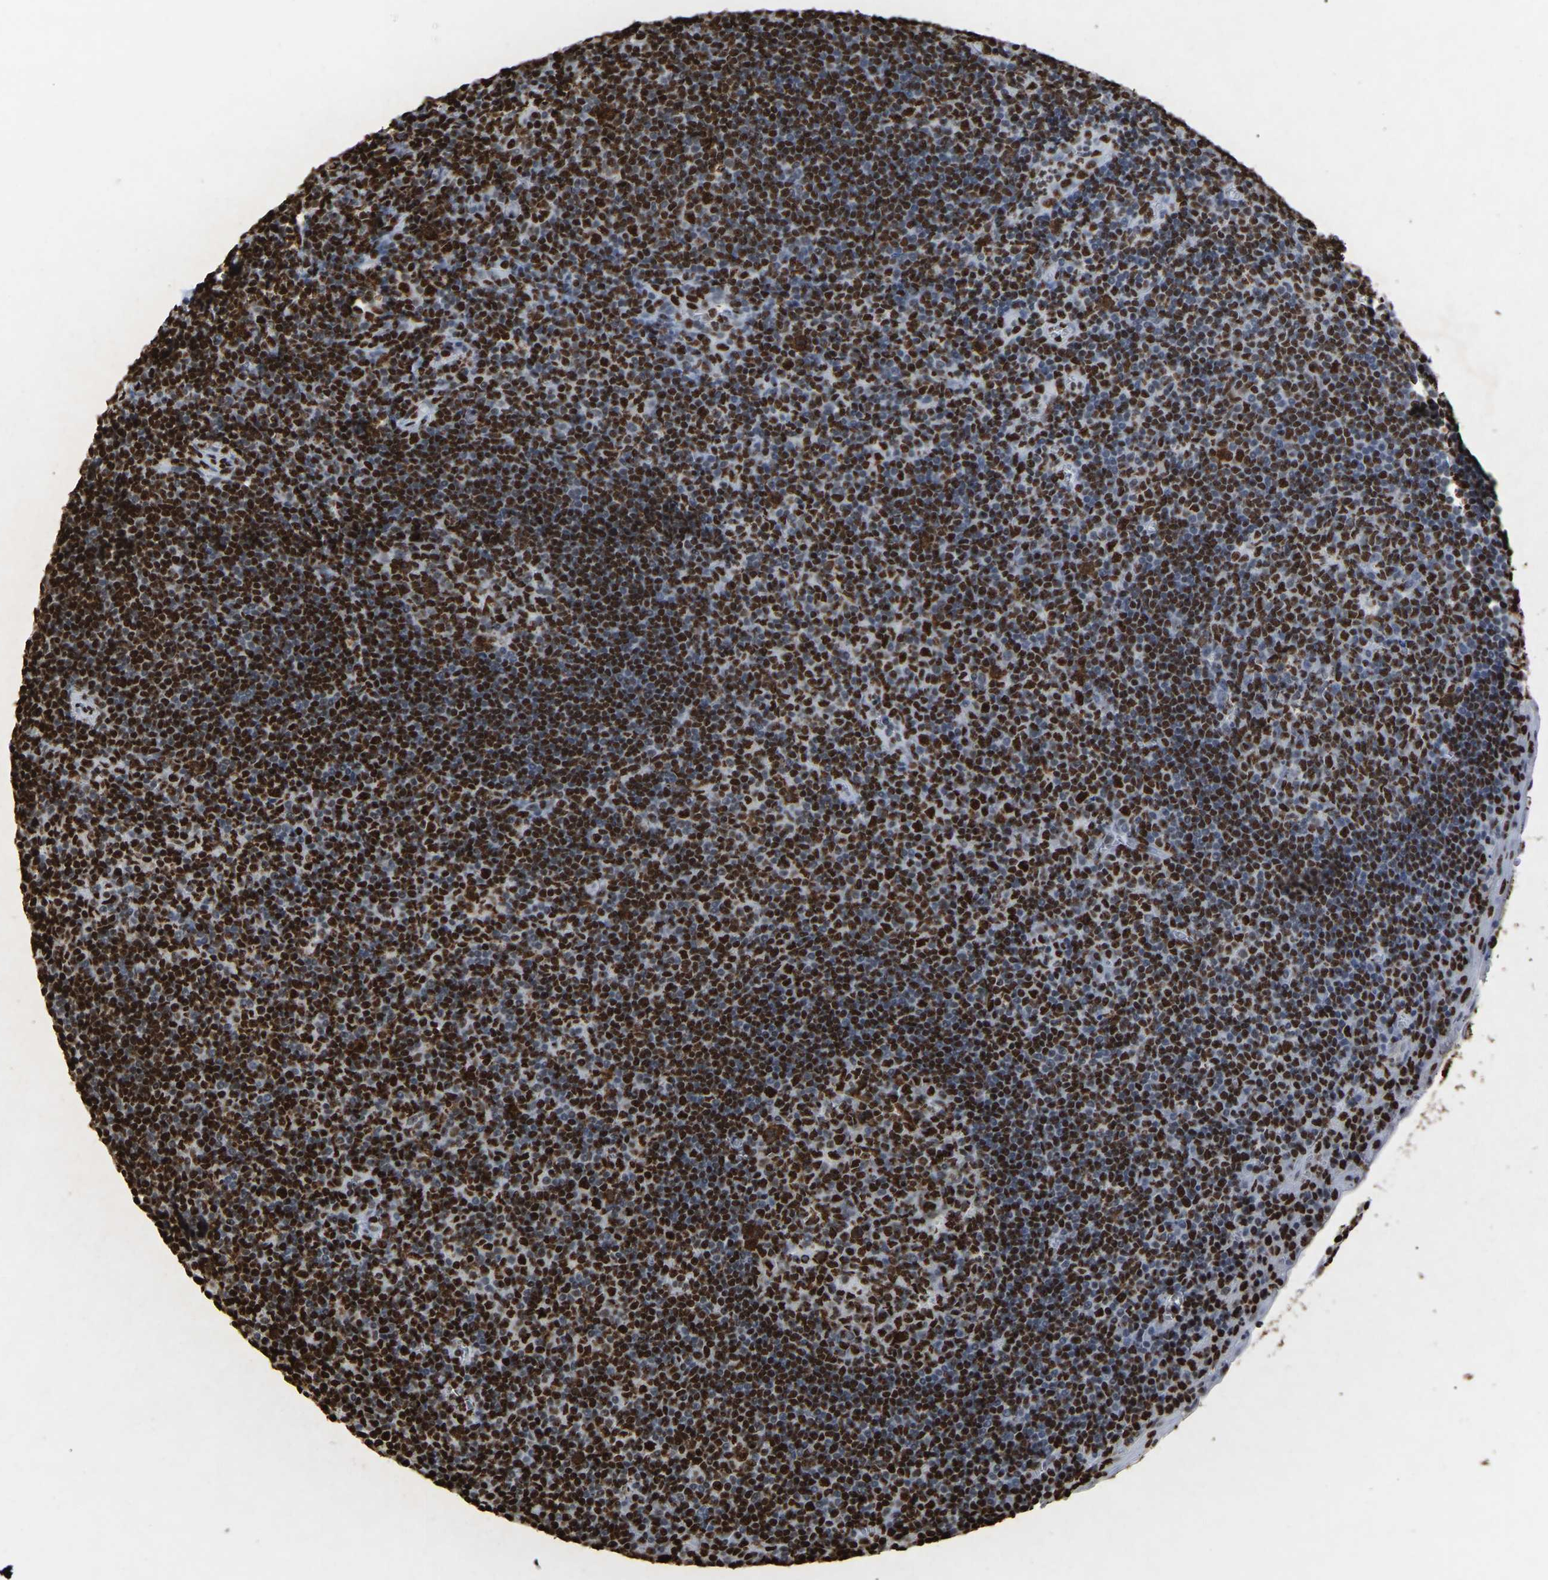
{"staining": {"intensity": "strong", "quantity": ">75%", "location": "nuclear"}, "tissue": "tonsil", "cell_type": "Germinal center cells", "image_type": "normal", "snomed": [{"axis": "morphology", "description": "Normal tissue, NOS"}, {"axis": "topography", "description": "Tonsil"}], "caption": "Immunohistochemistry (IHC) micrograph of normal tonsil stained for a protein (brown), which displays high levels of strong nuclear positivity in about >75% of germinal center cells.", "gene": "RBL2", "patient": {"sex": "male", "age": 37}}